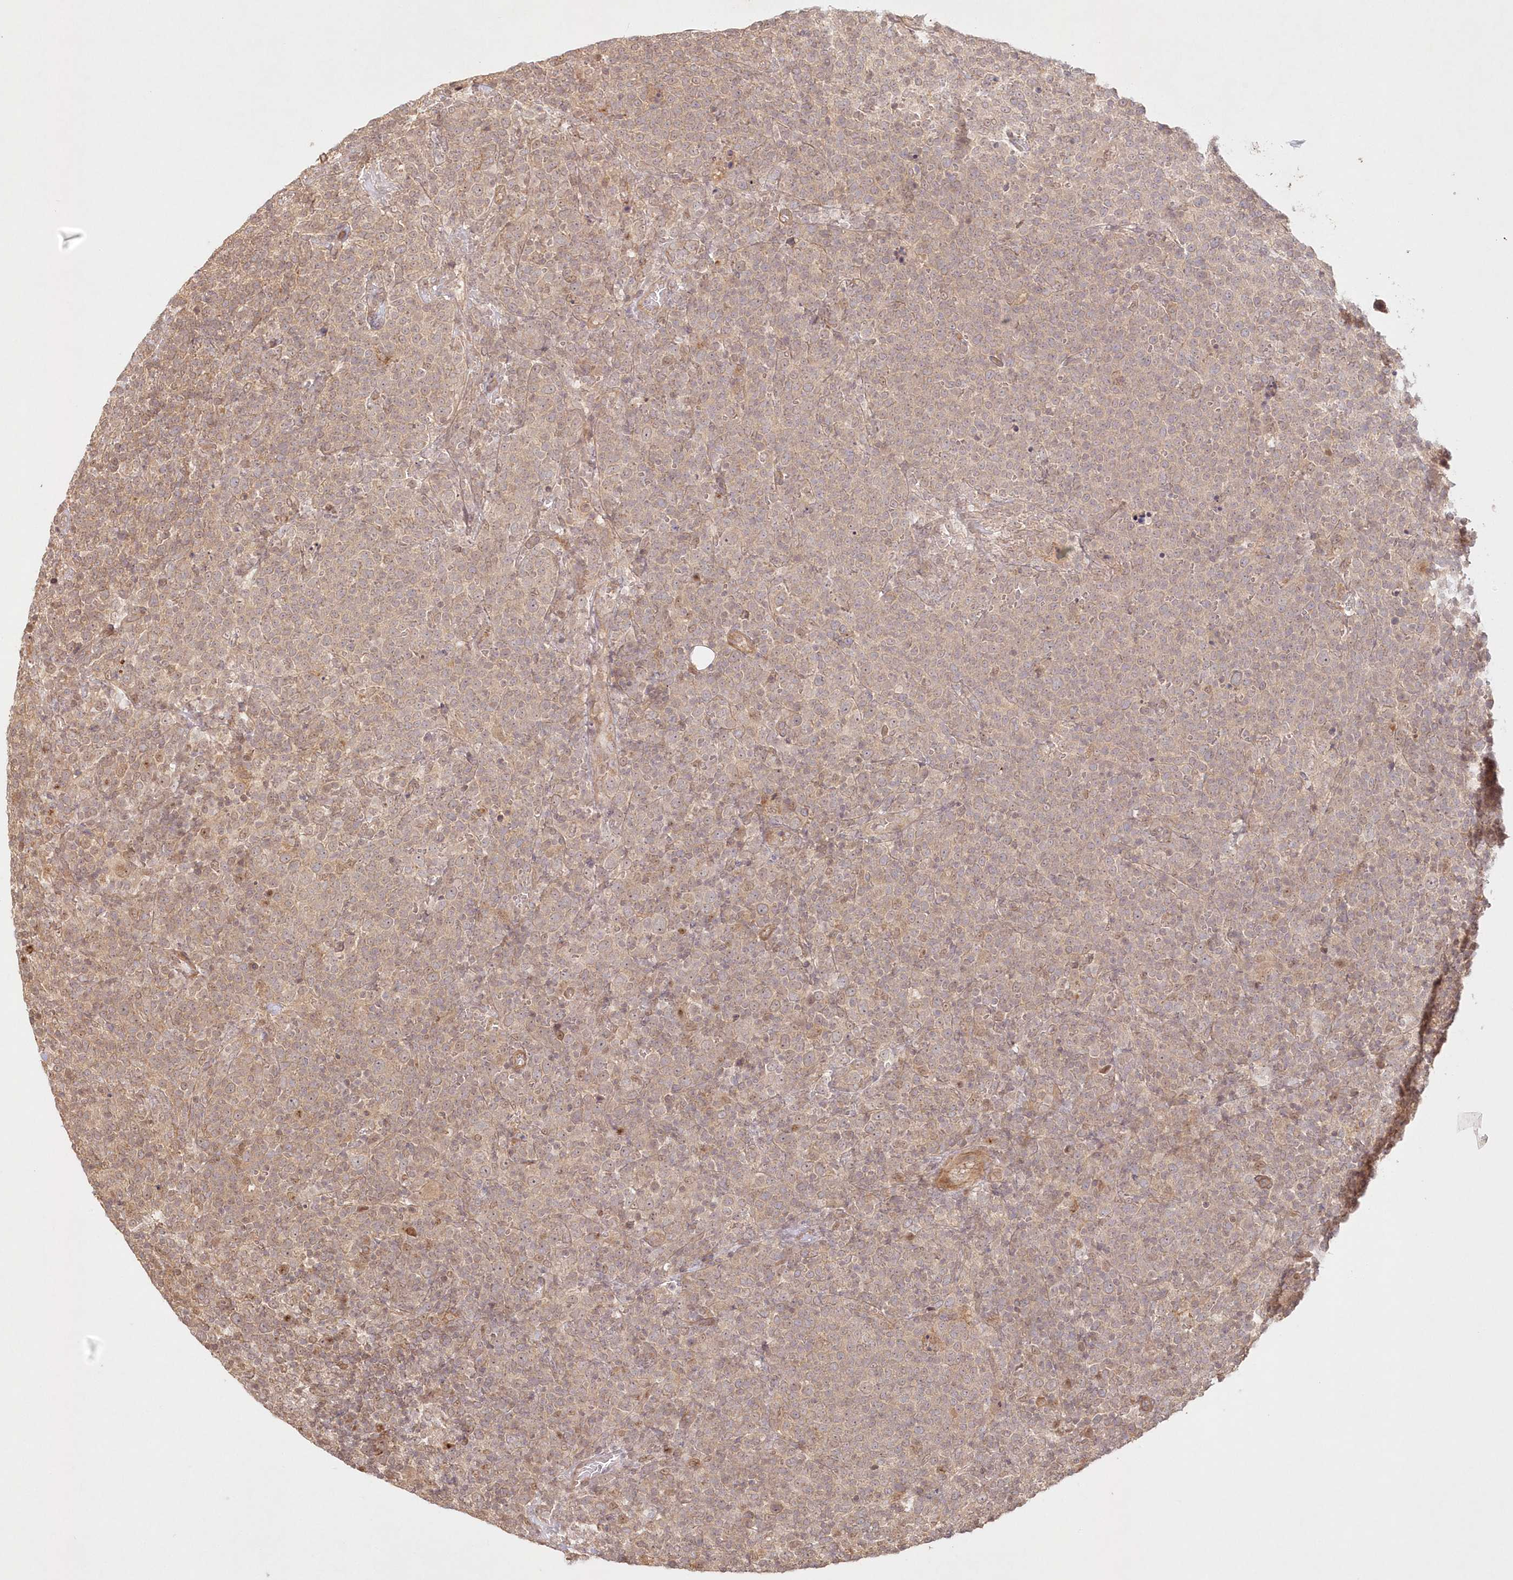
{"staining": {"intensity": "weak", "quantity": ">75%", "location": "cytoplasmic/membranous"}, "tissue": "lymphoma", "cell_type": "Tumor cells", "image_type": "cancer", "snomed": [{"axis": "morphology", "description": "Malignant lymphoma, non-Hodgkin's type, High grade"}, {"axis": "topography", "description": "Lymph node"}], "caption": "High-magnification brightfield microscopy of malignant lymphoma, non-Hodgkin's type (high-grade) stained with DAB (3,3'-diaminobenzidine) (brown) and counterstained with hematoxylin (blue). tumor cells exhibit weak cytoplasmic/membranous expression is present in approximately>75% of cells.", "gene": "KIAA0232", "patient": {"sex": "male", "age": 61}}